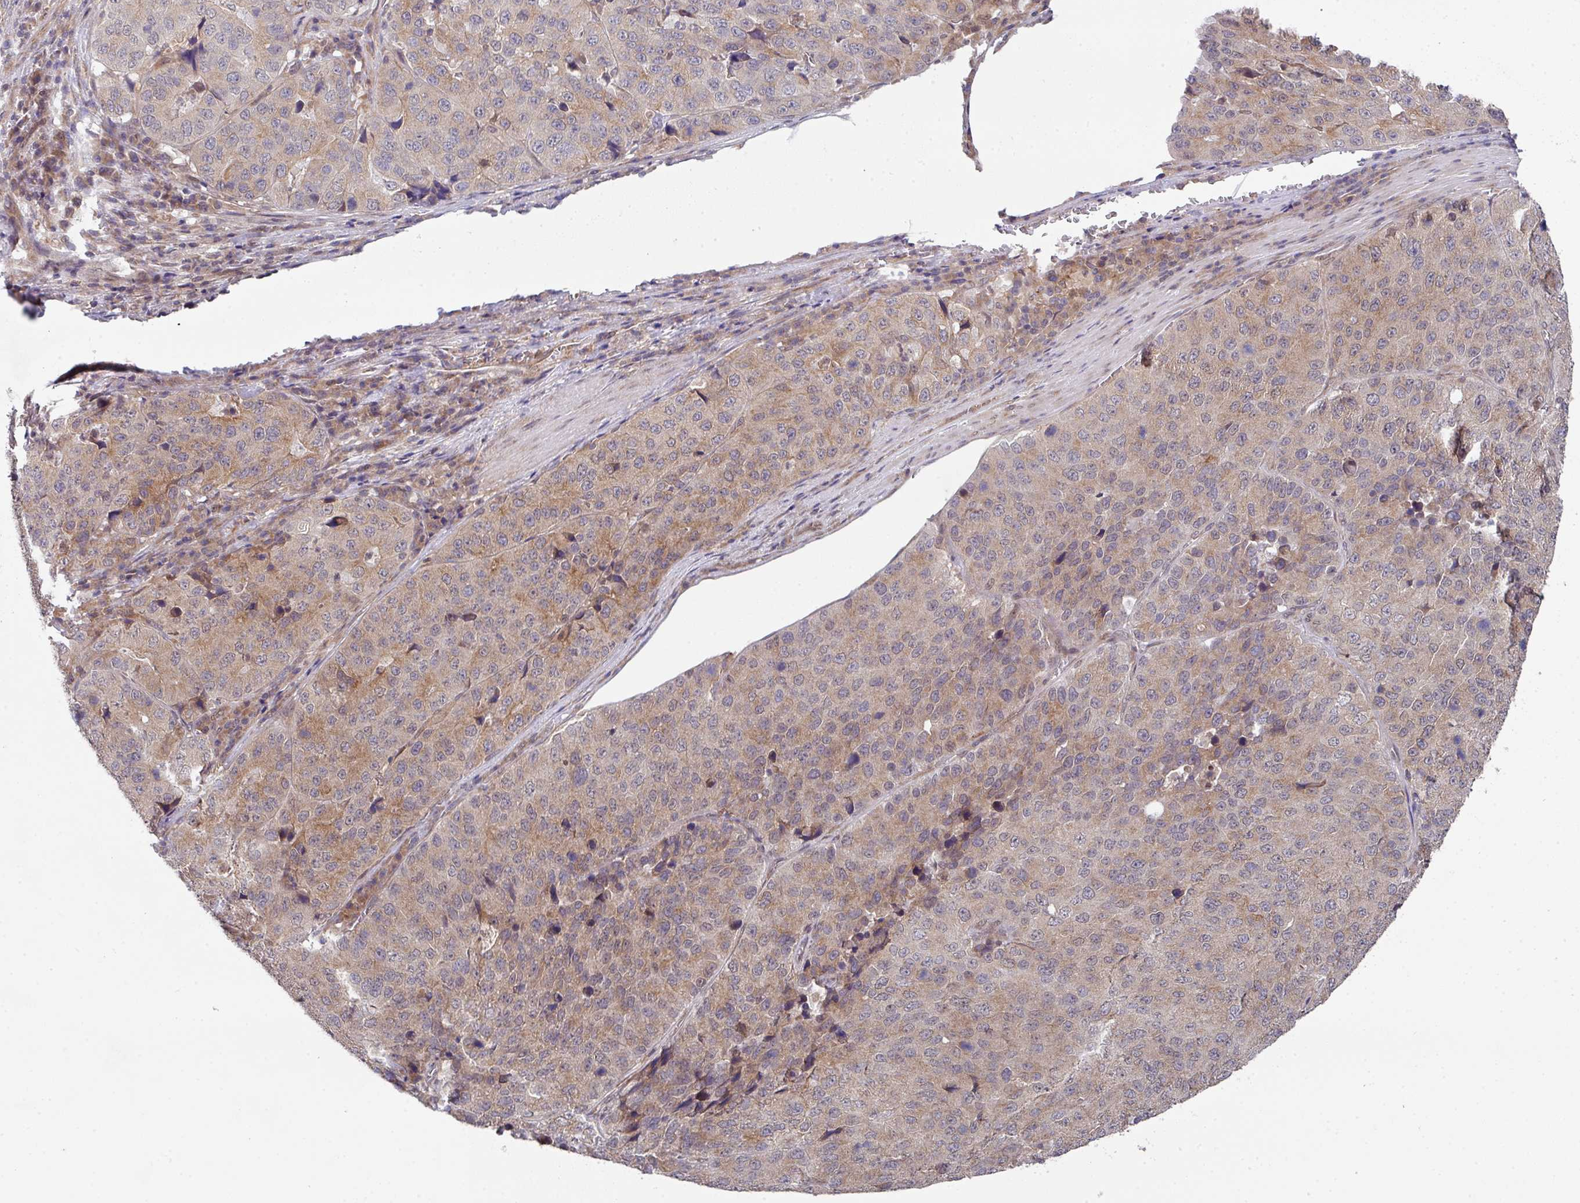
{"staining": {"intensity": "weak", "quantity": "25%-75%", "location": "cytoplasmic/membranous,nuclear"}, "tissue": "stomach cancer", "cell_type": "Tumor cells", "image_type": "cancer", "snomed": [{"axis": "morphology", "description": "Adenocarcinoma, NOS"}, {"axis": "topography", "description": "Stomach"}], "caption": "A low amount of weak cytoplasmic/membranous and nuclear staining is seen in approximately 25%-75% of tumor cells in stomach cancer (adenocarcinoma) tissue. (DAB (3,3'-diaminobenzidine) IHC, brown staining for protein, blue staining for nuclei).", "gene": "CAMLG", "patient": {"sex": "male", "age": 71}}